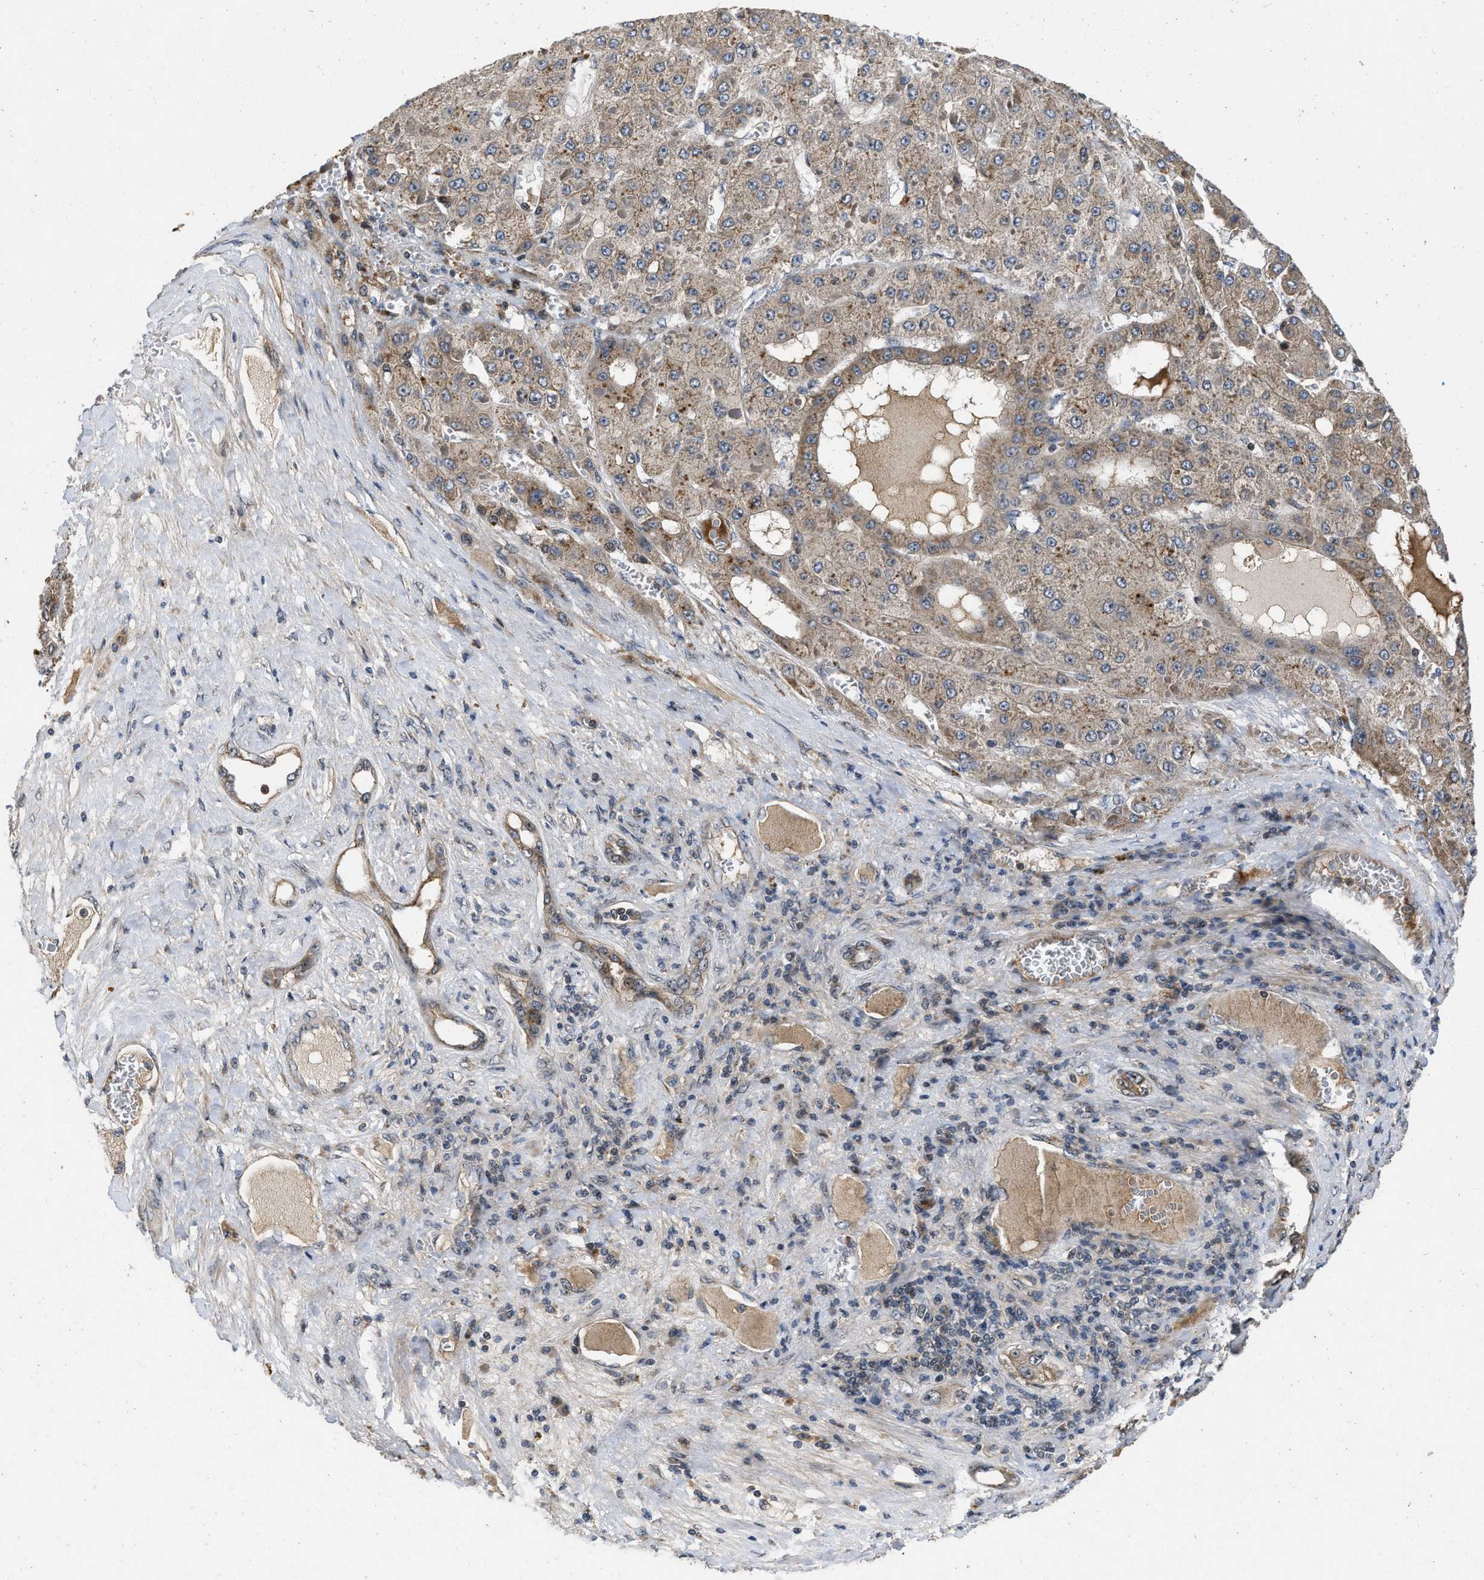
{"staining": {"intensity": "moderate", "quantity": ">75%", "location": "cytoplasmic/membranous"}, "tissue": "liver cancer", "cell_type": "Tumor cells", "image_type": "cancer", "snomed": [{"axis": "morphology", "description": "Carcinoma, Hepatocellular, NOS"}, {"axis": "topography", "description": "Liver"}], "caption": "This image reveals IHC staining of liver cancer, with medium moderate cytoplasmic/membranous staining in approximately >75% of tumor cells.", "gene": "PRDM14", "patient": {"sex": "female", "age": 73}}